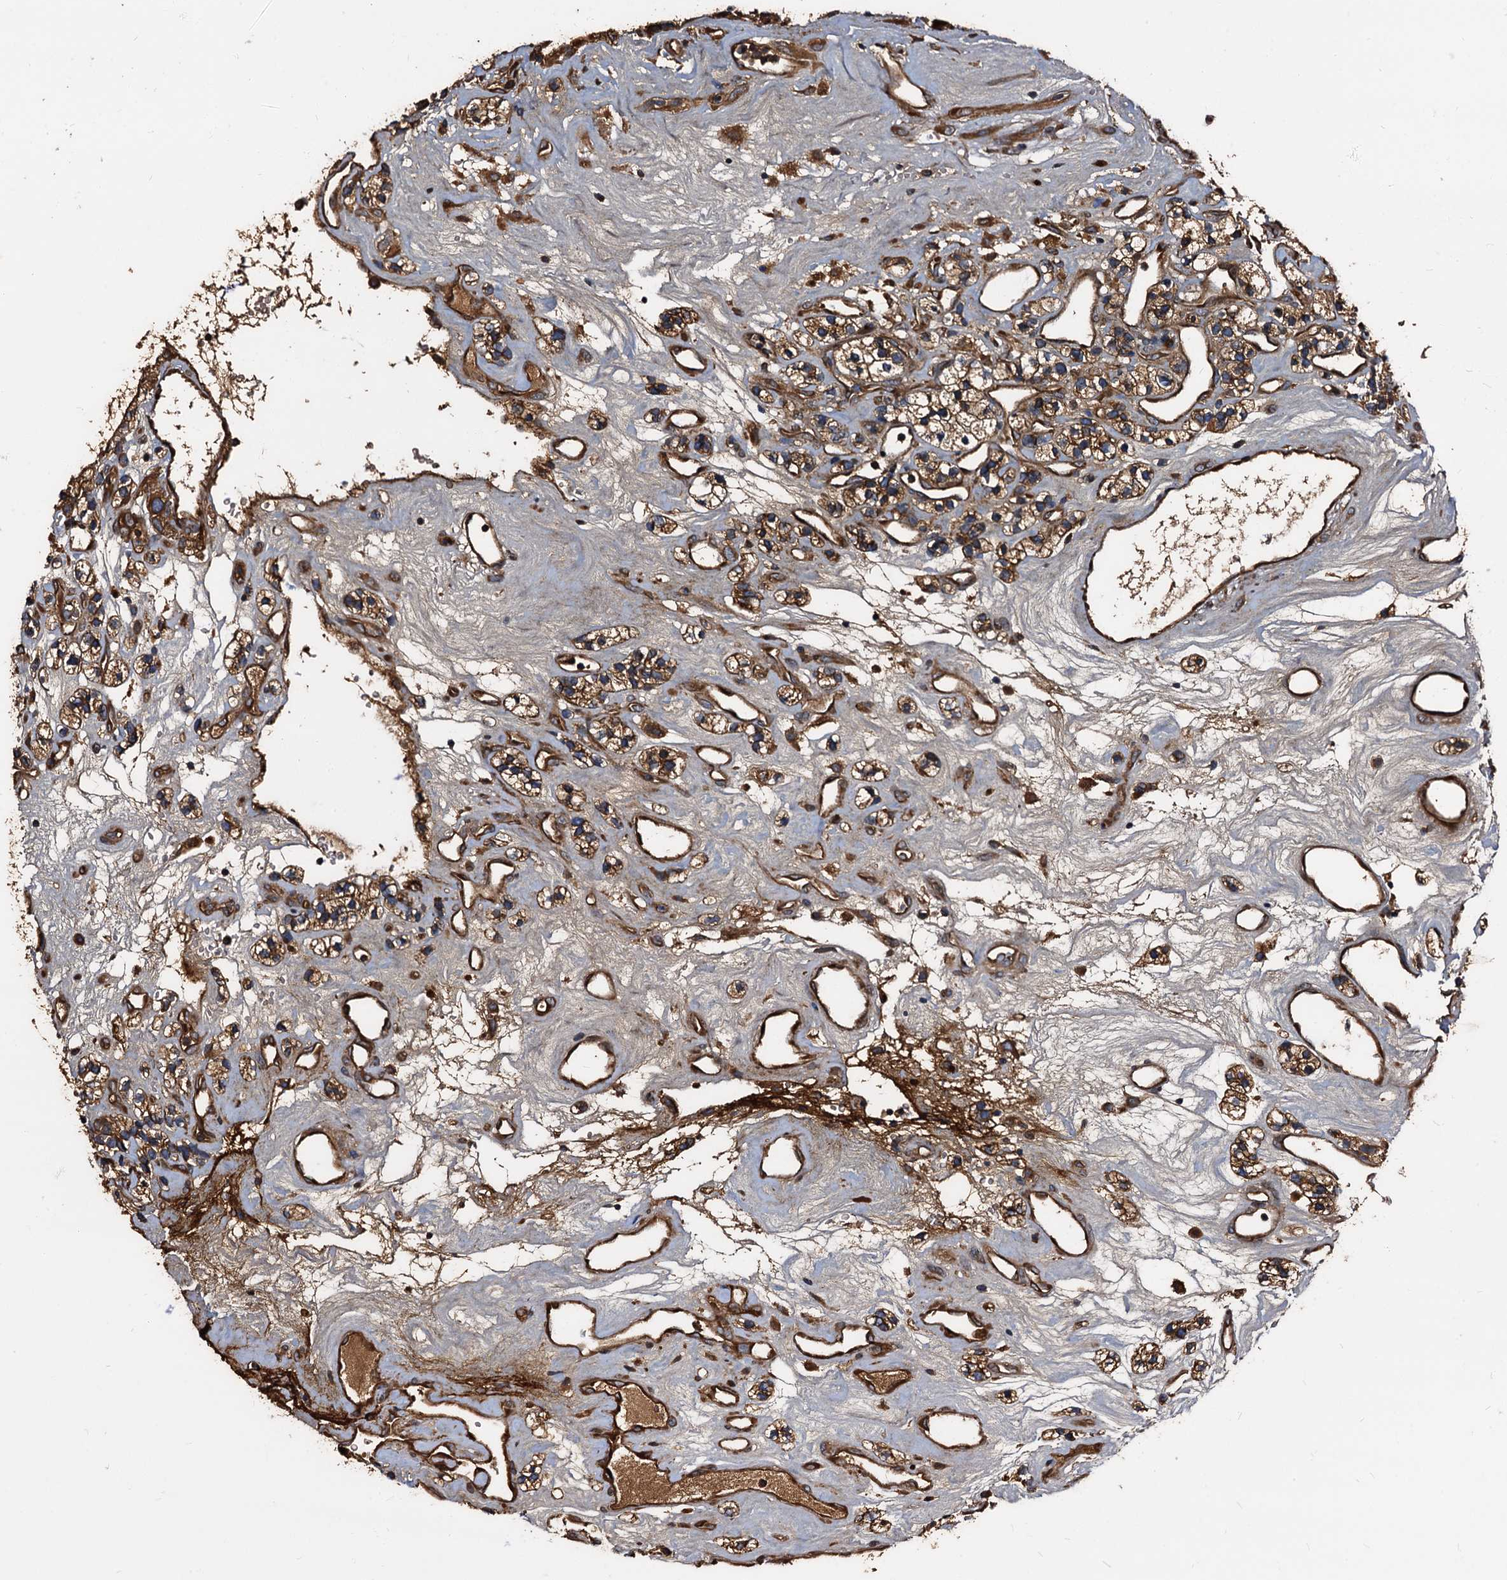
{"staining": {"intensity": "strong", "quantity": ">75%", "location": "cytoplasmic/membranous"}, "tissue": "renal cancer", "cell_type": "Tumor cells", "image_type": "cancer", "snomed": [{"axis": "morphology", "description": "Adenocarcinoma, NOS"}, {"axis": "topography", "description": "Kidney"}], "caption": "The histopathology image exhibits a brown stain indicating the presence of a protein in the cytoplasmic/membranous of tumor cells in adenocarcinoma (renal). The staining was performed using DAB to visualize the protein expression in brown, while the nuclei were stained in blue with hematoxylin (Magnification: 20x).", "gene": "PEX5", "patient": {"sex": "female", "age": 57}}